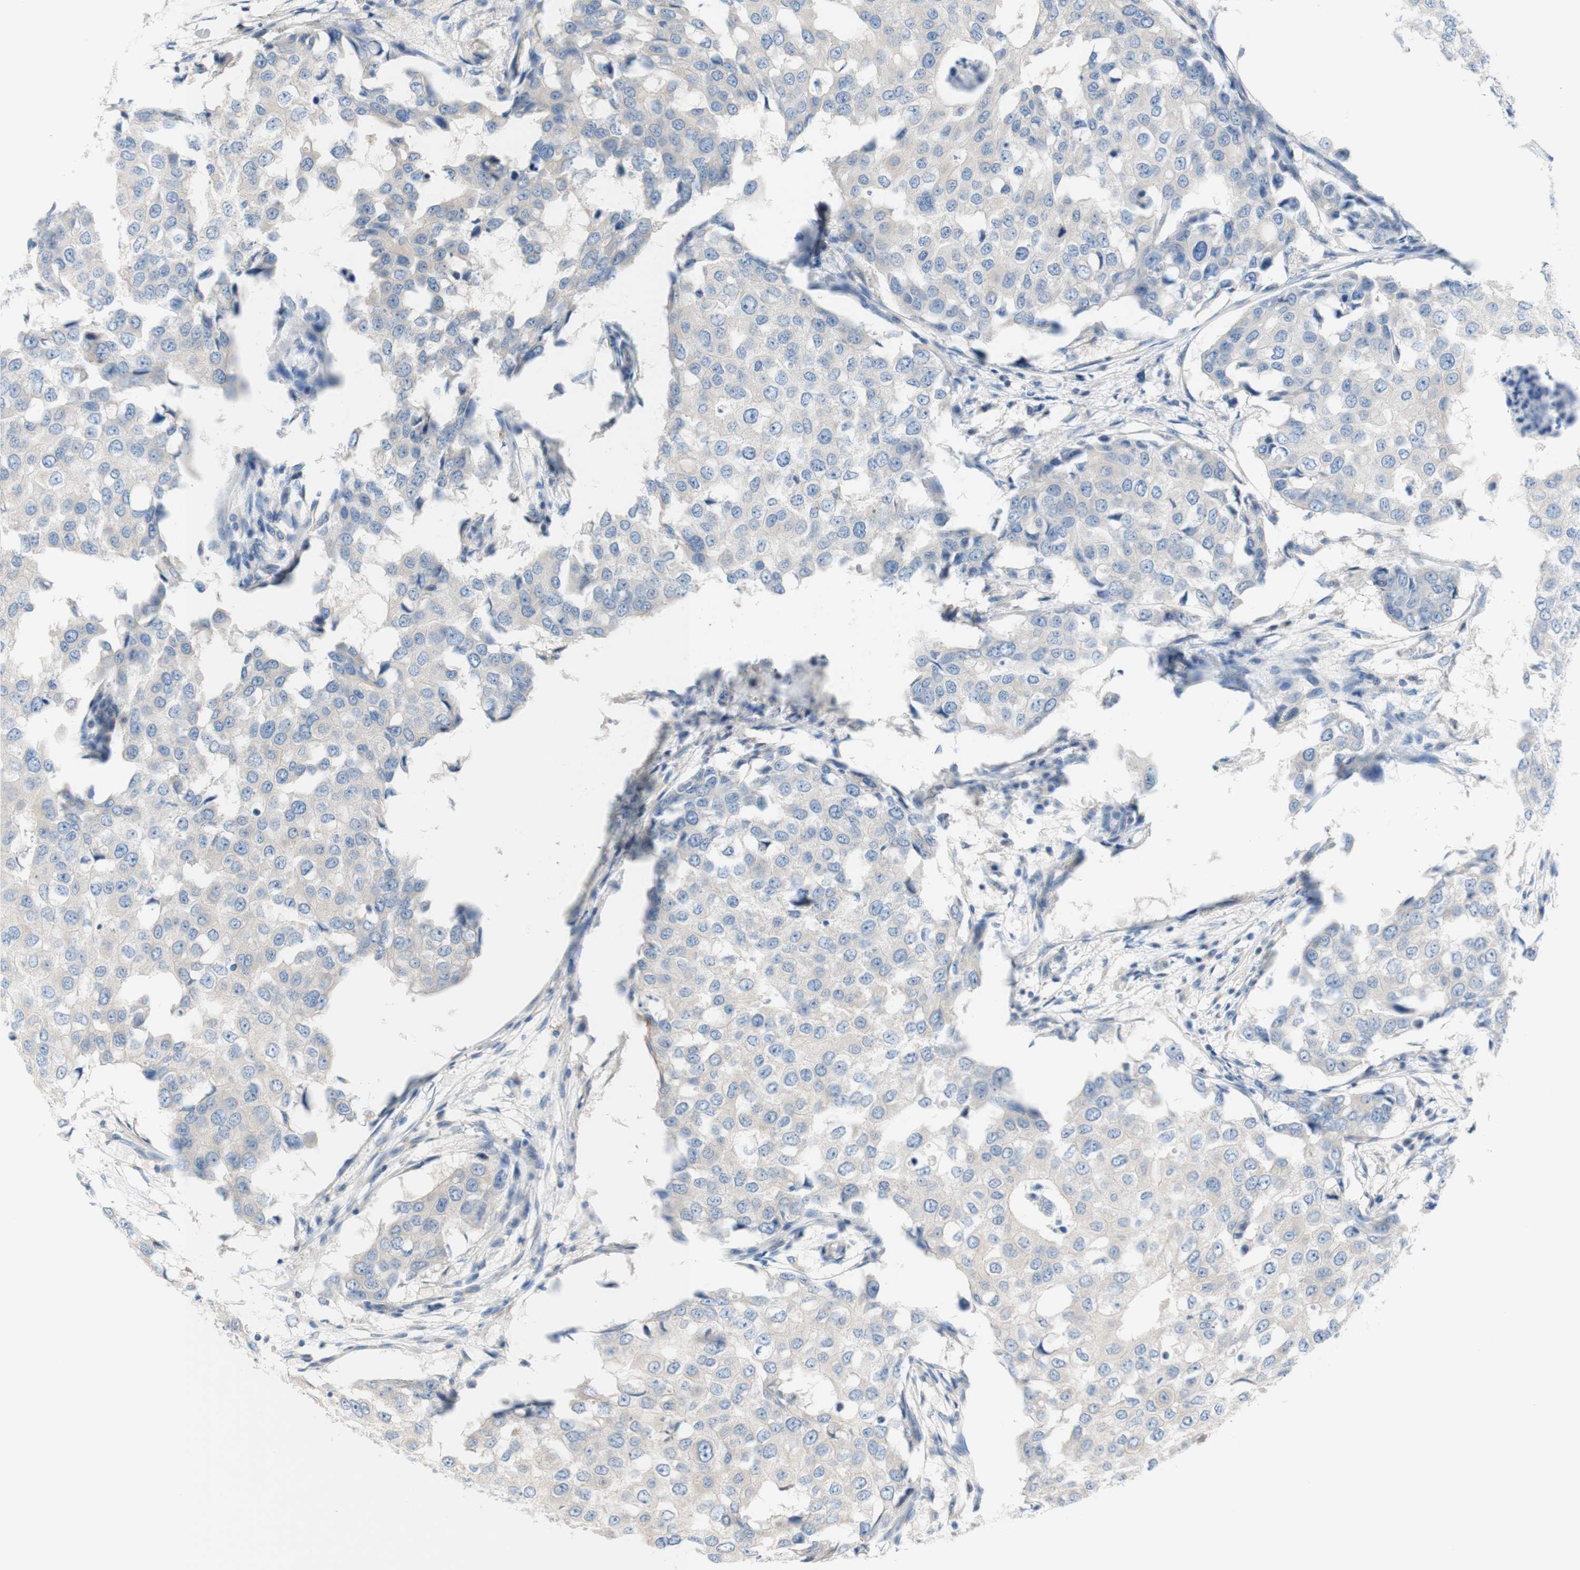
{"staining": {"intensity": "weak", "quantity": ">75%", "location": "cytoplasmic/membranous"}, "tissue": "breast cancer", "cell_type": "Tumor cells", "image_type": "cancer", "snomed": [{"axis": "morphology", "description": "Duct carcinoma"}, {"axis": "topography", "description": "Breast"}], "caption": "Protein analysis of invasive ductal carcinoma (breast) tissue shows weak cytoplasmic/membranous expression in about >75% of tumor cells.", "gene": "F3", "patient": {"sex": "female", "age": 27}}